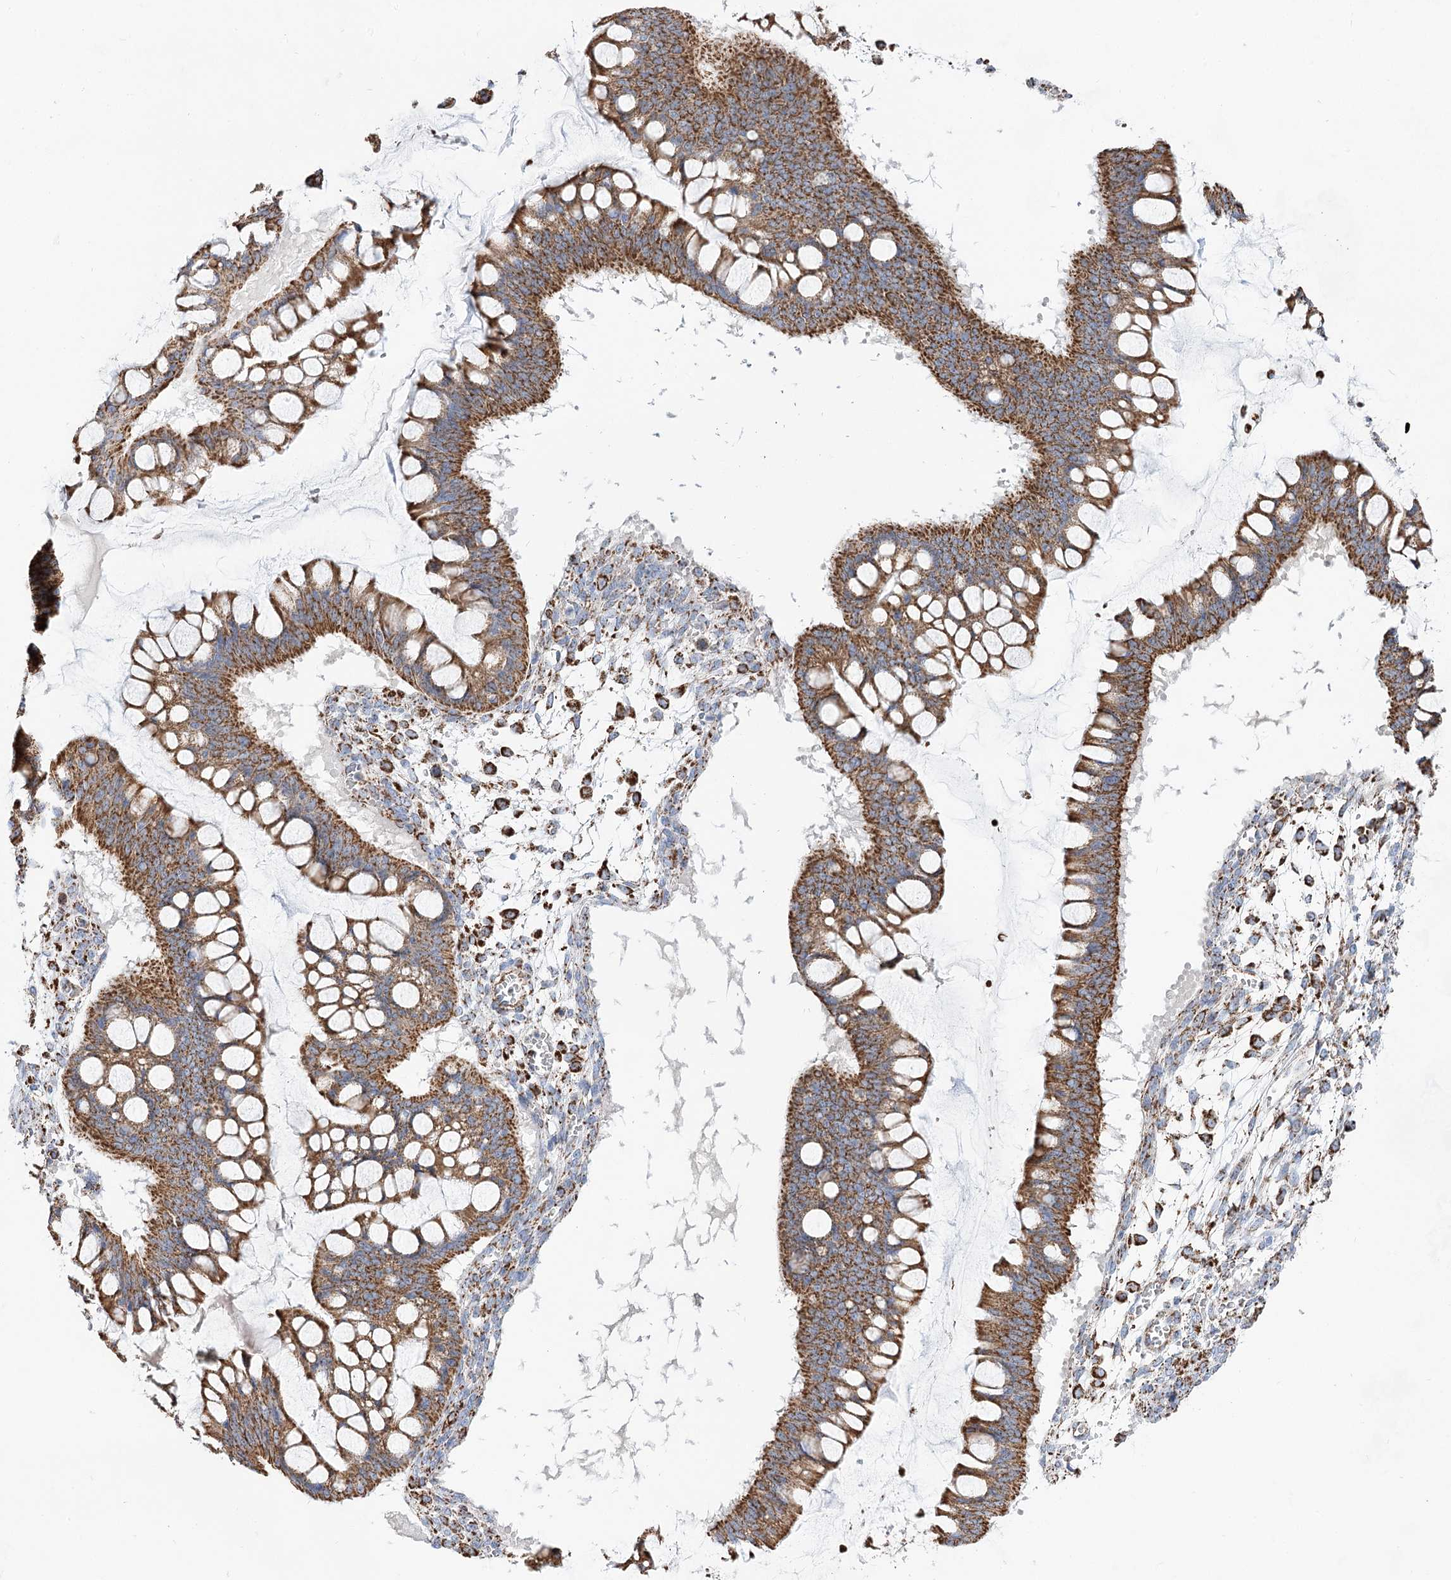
{"staining": {"intensity": "strong", "quantity": ">75%", "location": "cytoplasmic/membranous"}, "tissue": "ovarian cancer", "cell_type": "Tumor cells", "image_type": "cancer", "snomed": [{"axis": "morphology", "description": "Cystadenocarcinoma, mucinous, NOS"}, {"axis": "topography", "description": "Ovary"}], "caption": "Tumor cells display strong cytoplasmic/membranous positivity in about >75% of cells in ovarian cancer.", "gene": "NADK2", "patient": {"sex": "female", "age": 73}}